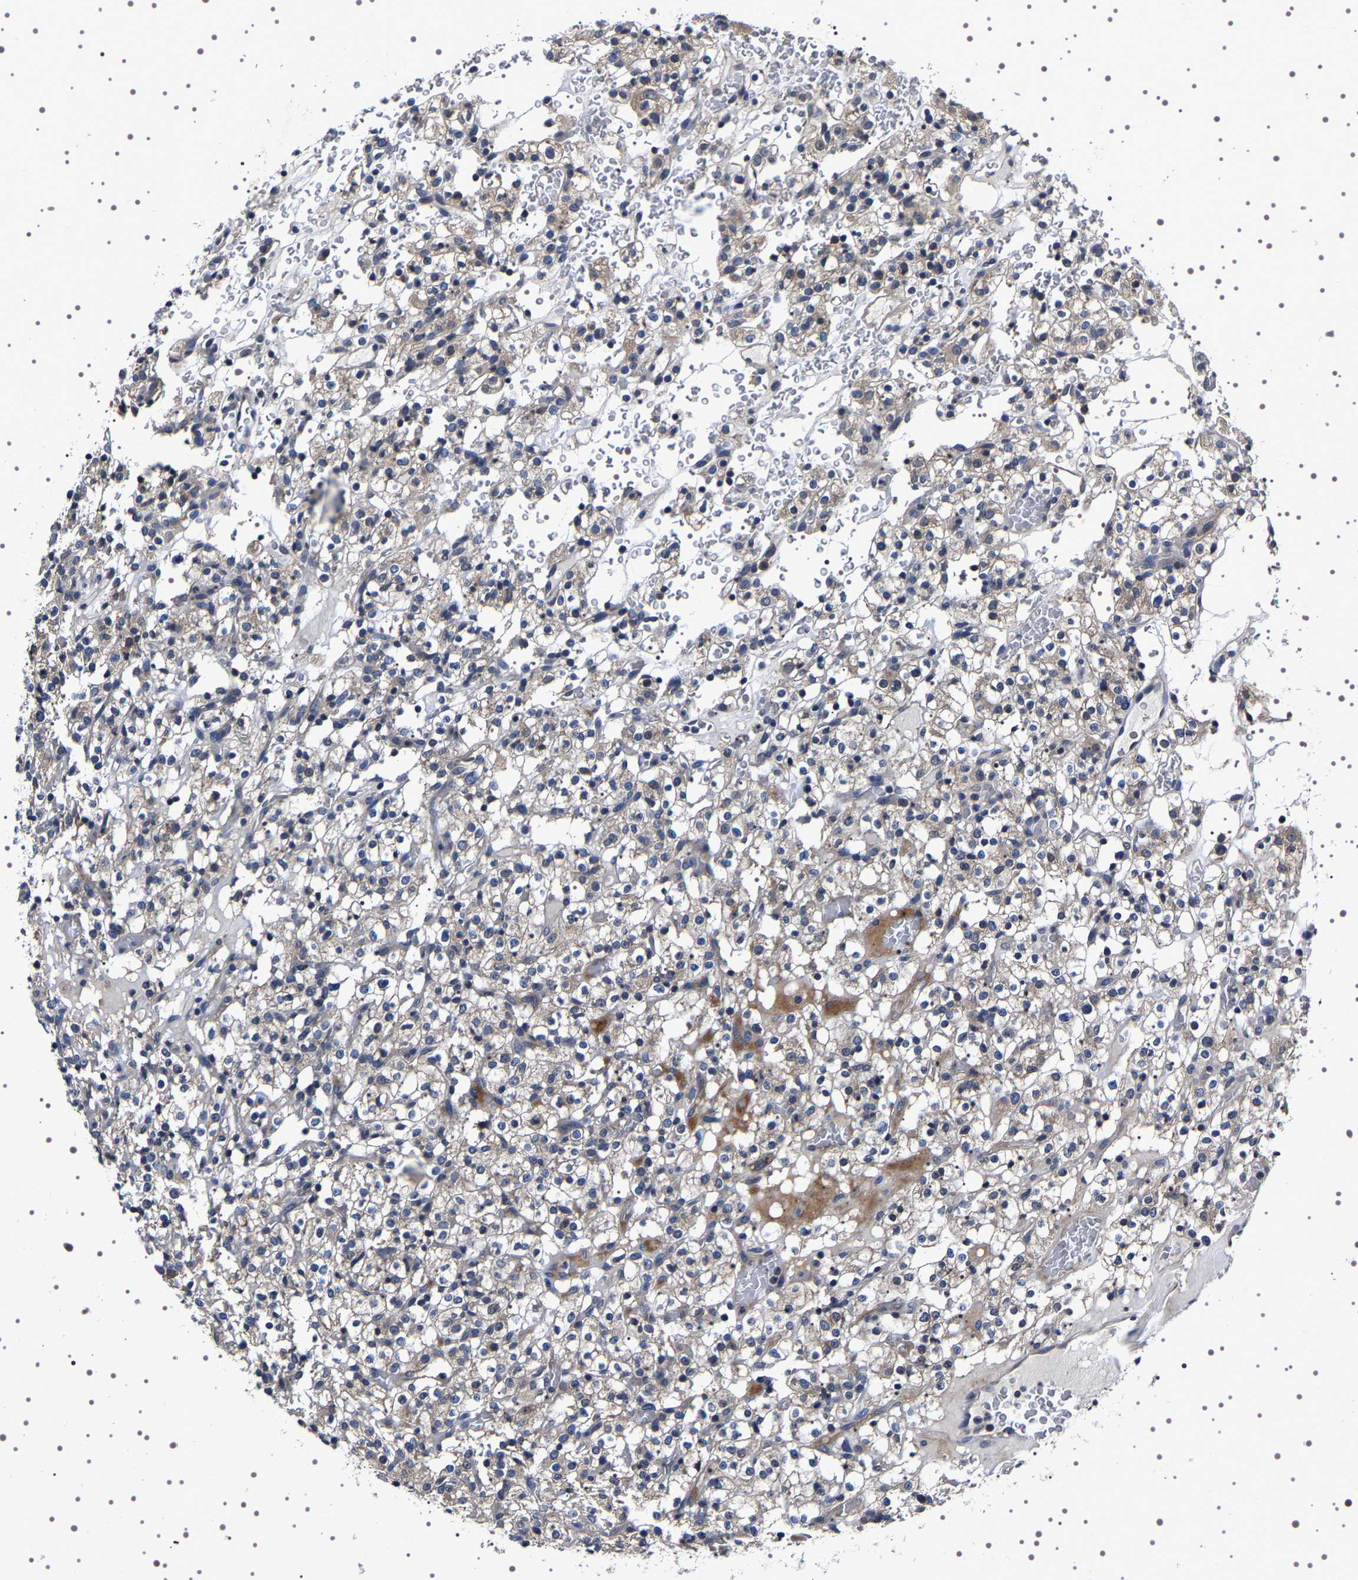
{"staining": {"intensity": "weak", "quantity": ">75%", "location": "cytoplasmic/membranous"}, "tissue": "renal cancer", "cell_type": "Tumor cells", "image_type": "cancer", "snomed": [{"axis": "morphology", "description": "Normal tissue, NOS"}, {"axis": "morphology", "description": "Adenocarcinoma, NOS"}, {"axis": "topography", "description": "Kidney"}], "caption": "DAB (3,3'-diaminobenzidine) immunohistochemical staining of human renal cancer shows weak cytoplasmic/membranous protein positivity in about >75% of tumor cells.", "gene": "TARBP1", "patient": {"sex": "female", "age": 72}}